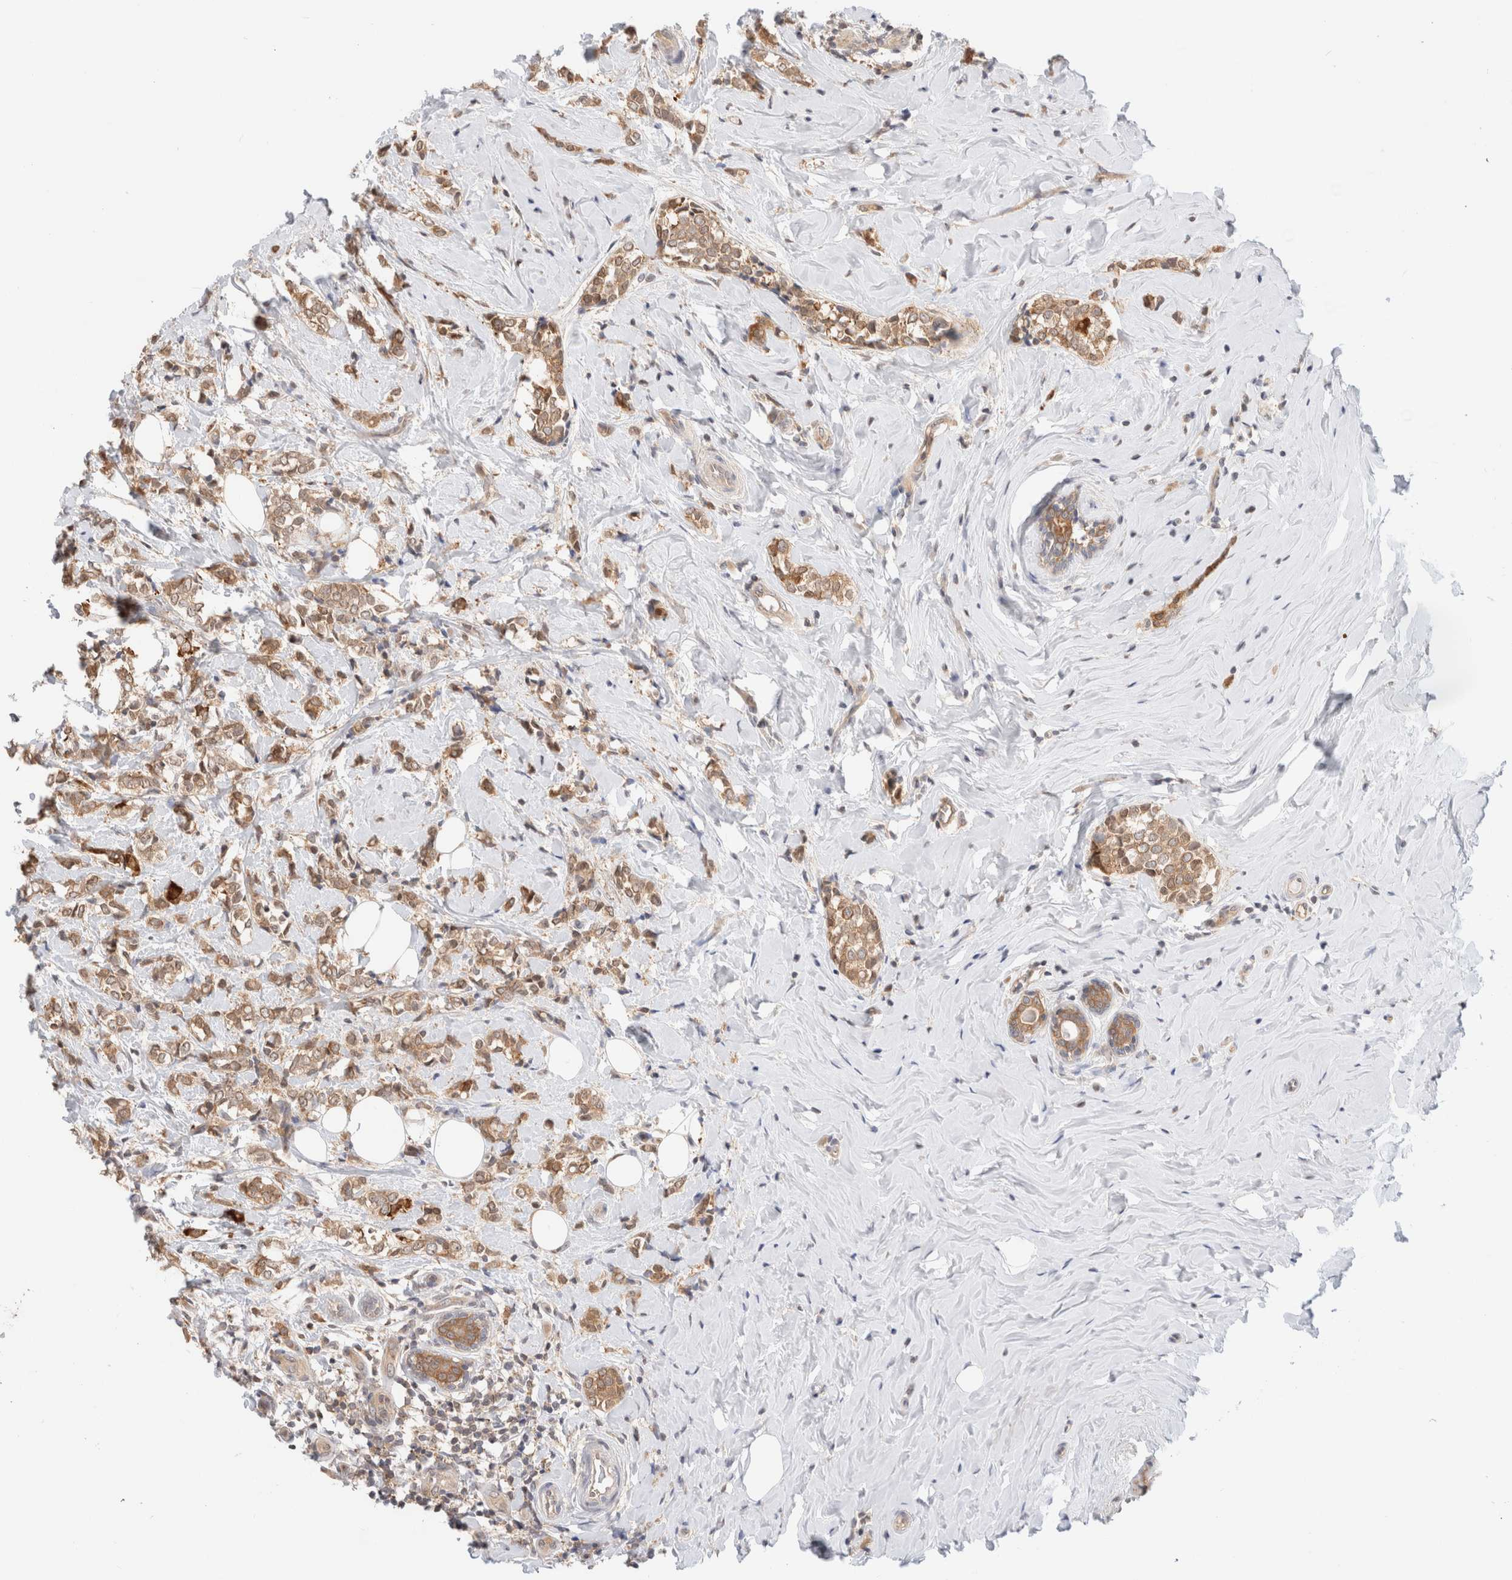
{"staining": {"intensity": "moderate", "quantity": ">75%", "location": "cytoplasmic/membranous"}, "tissue": "breast cancer", "cell_type": "Tumor cells", "image_type": "cancer", "snomed": [{"axis": "morphology", "description": "Normal tissue, NOS"}, {"axis": "morphology", "description": "Lobular carcinoma"}, {"axis": "topography", "description": "Breast"}], "caption": "This is an image of immunohistochemistry staining of breast cancer (lobular carcinoma), which shows moderate expression in the cytoplasmic/membranous of tumor cells.", "gene": "C17orf97", "patient": {"sex": "female", "age": 47}}